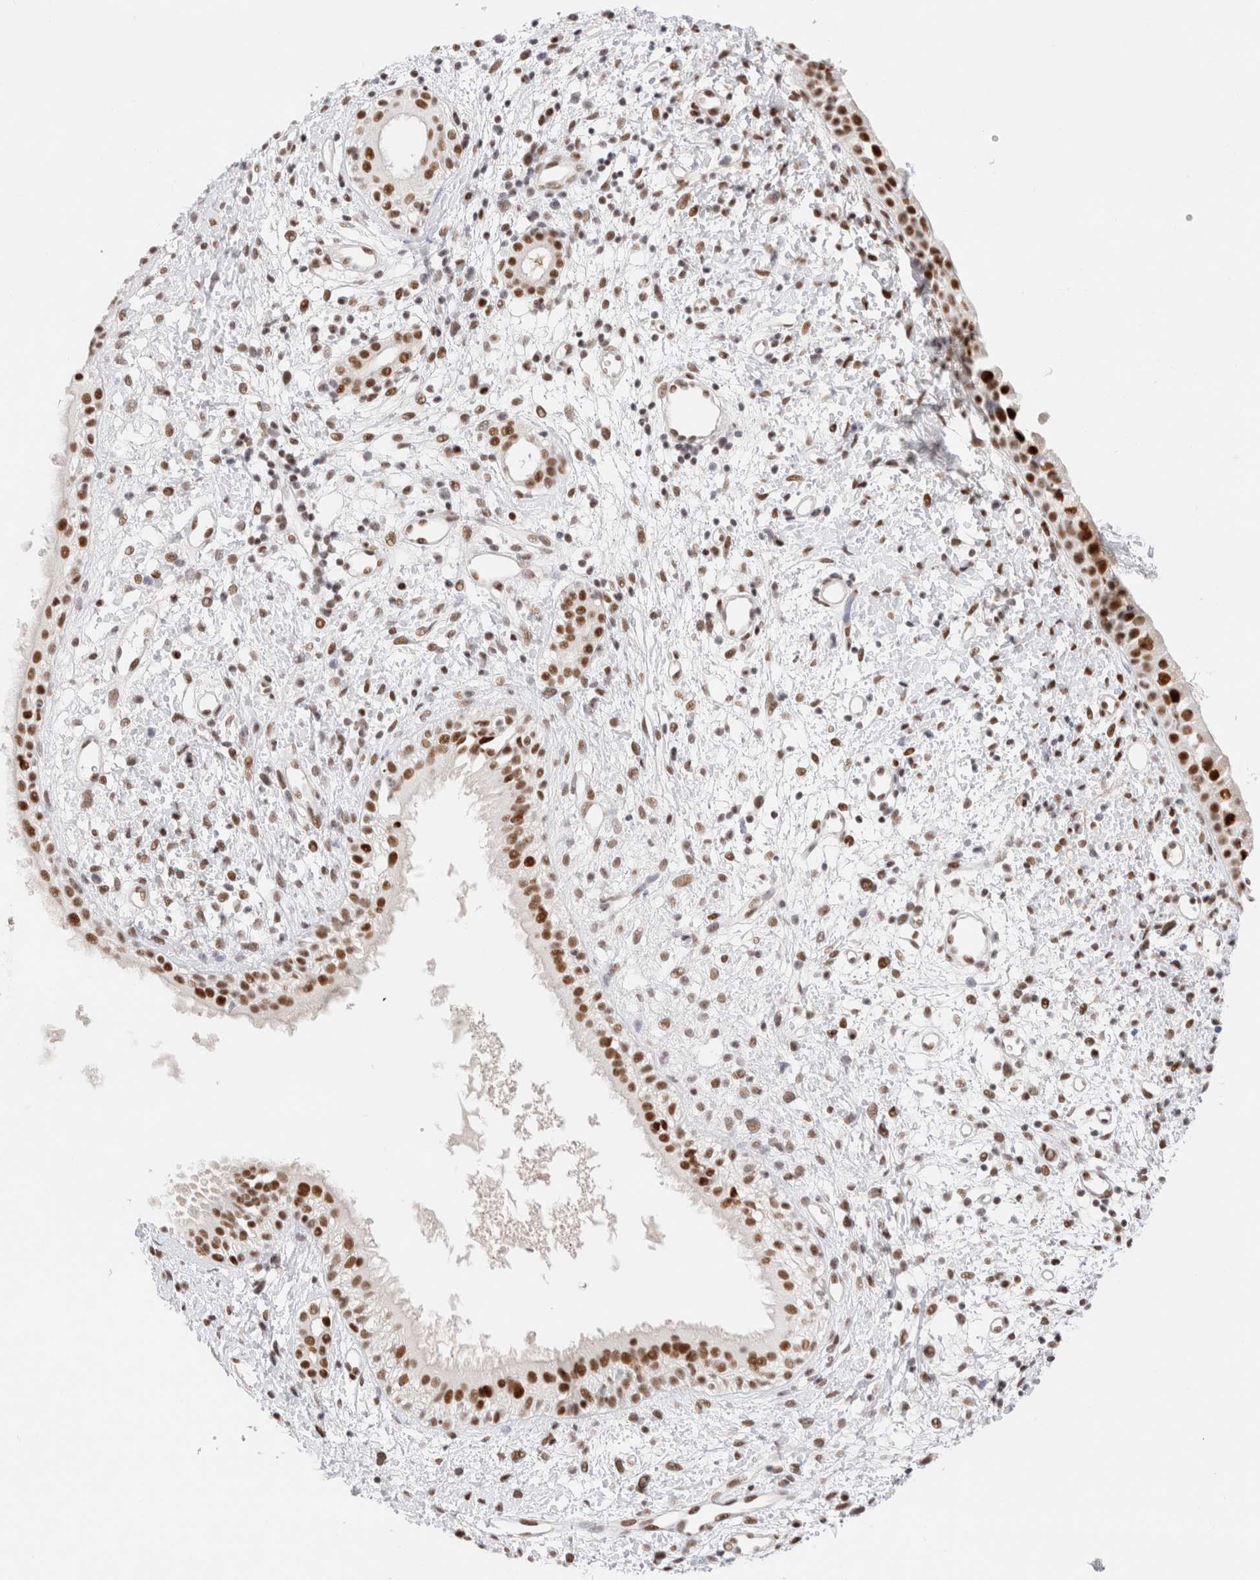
{"staining": {"intensity": "strong", "quantity": ">75%", "location": "nuclear"}, "tissue": "nasopharynx", "cell_type": "Respiratory epithelial cells", "image_type": "normal", "snomed": [{"axis": "morphology", "description": "Normal tissue, NOS"}, {"axis": "topography", "description": "Nasopharynx"}], "caption": "Immunohistochemistry micrograph of benign human nasopharynx stained for a protein (brown), which demonstrates high levels of strong nuclear expression in approximately >75% of respiratory epithelial cells.", "gene": "ZNF282", "patient": {"sex": "male", "age": 22}}